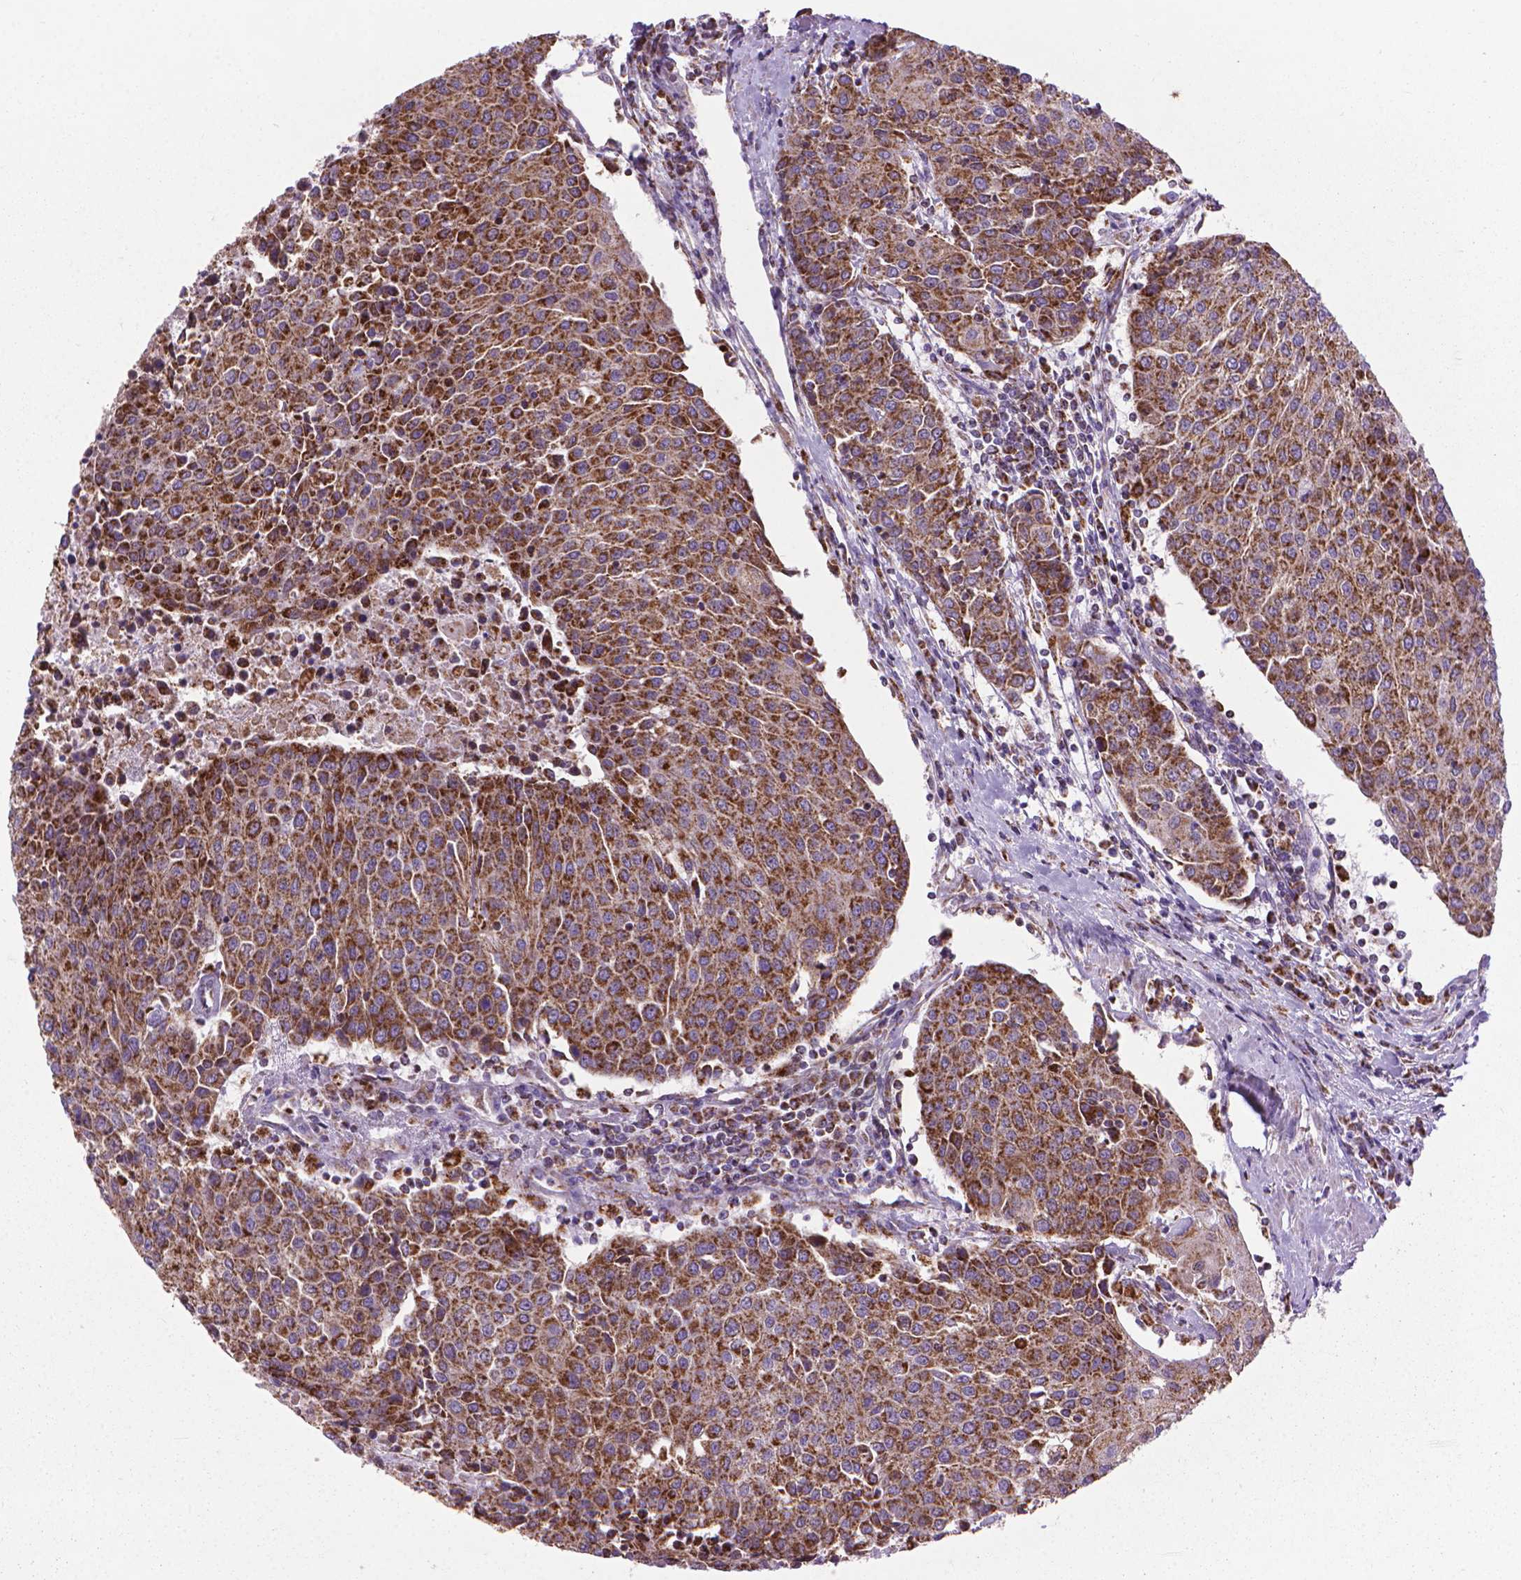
{"staining": {"intensity": "strong", "quantity": ">75%", "location": "cytoplasmic/membranous"}, "tissue": "urothelial cancer", "cell_type": "Tumor cells", "image_type": "cancer", "snomed": [{"axis": "morphology", "description": "Urothelial carcinoma, High grade"}, {"axis": "topography", "description": "Urinary bladder"}], "caption": "A brown stain labels strong cytoplasmic/membranous staining of a protein in human urothelial cancer tumor cells.", "gene": "VDAC1", "patient": {"sex": "female", "age": 85}}